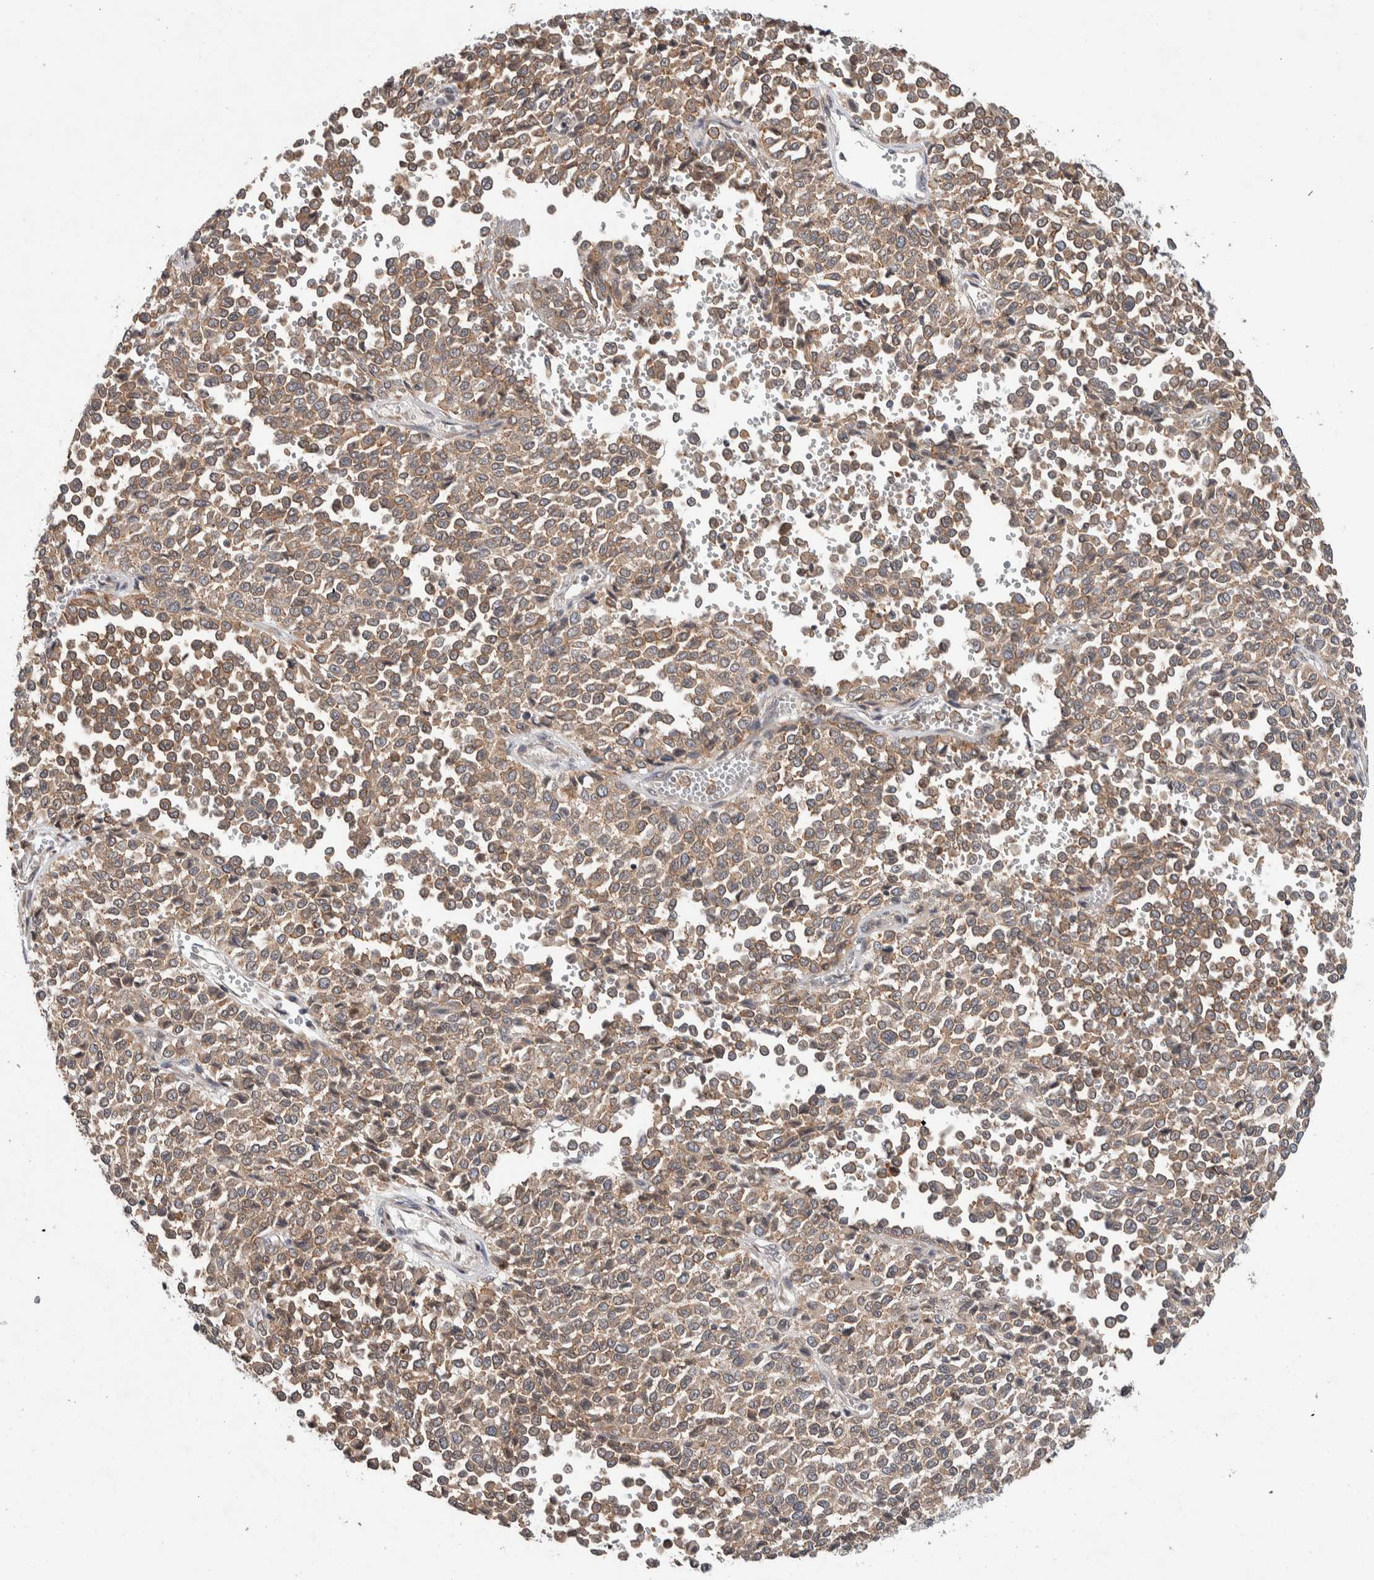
{"staining": {"intensity": "weak", "quantity": ">75%", "location": "cytoplasmic/membranous"}, "tissue": "melanoma", "cell_type": "Tumor cells", "image_type": "cancer", "snomed": [{"axis": "morphology", "description": "Malignant melanoma, Metastatic site"}, {"axis": "topography", "description": "Pancreas"}], "caption": "Protein analysis of melanoma tissue displays weak cytoplasmic/membranous expression in approximately >75% of tumor cells.", "gene": "KCNK1", "patient": {"sex": "female", "age": 30}}